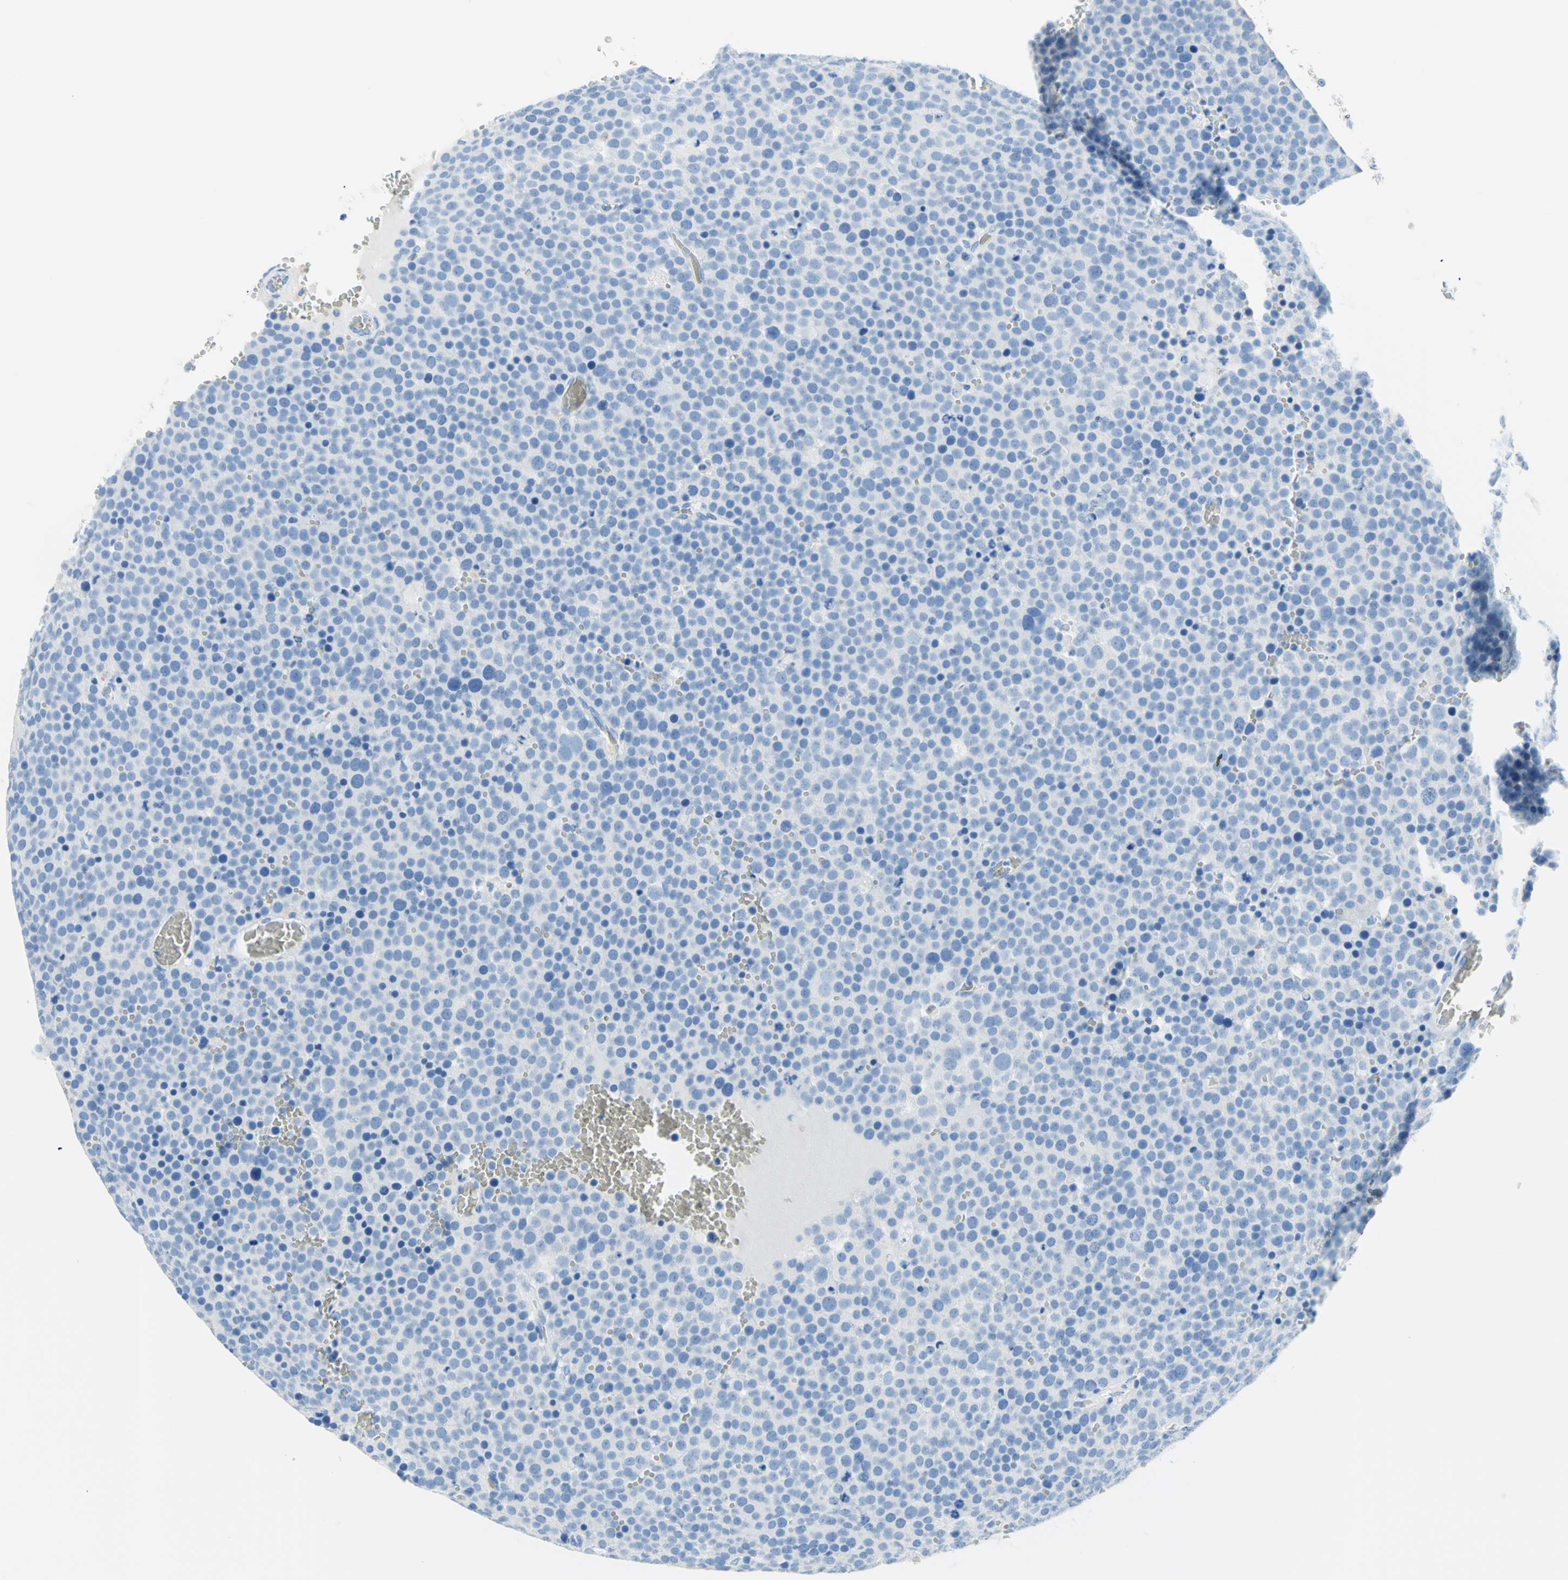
{"staining": {"intensity": "negative", "quantity": "none", "location": "none"}, "tissue": "testis cancer", "cell_type": "Tumor cells", "image_type": "cancer", "snomed": [{"axis": "morphology", "description": "Seminoma, NOS"}, {"axis": "topography", "description": "Testis"}], "caption": "The photomicrograph exhibits no staining of tumor cells in seminoma (testis). (IHC, brightfield microscopy, high magnification).", "gene": "MYH2", "patient": {"sex": "male", "age": 71}}